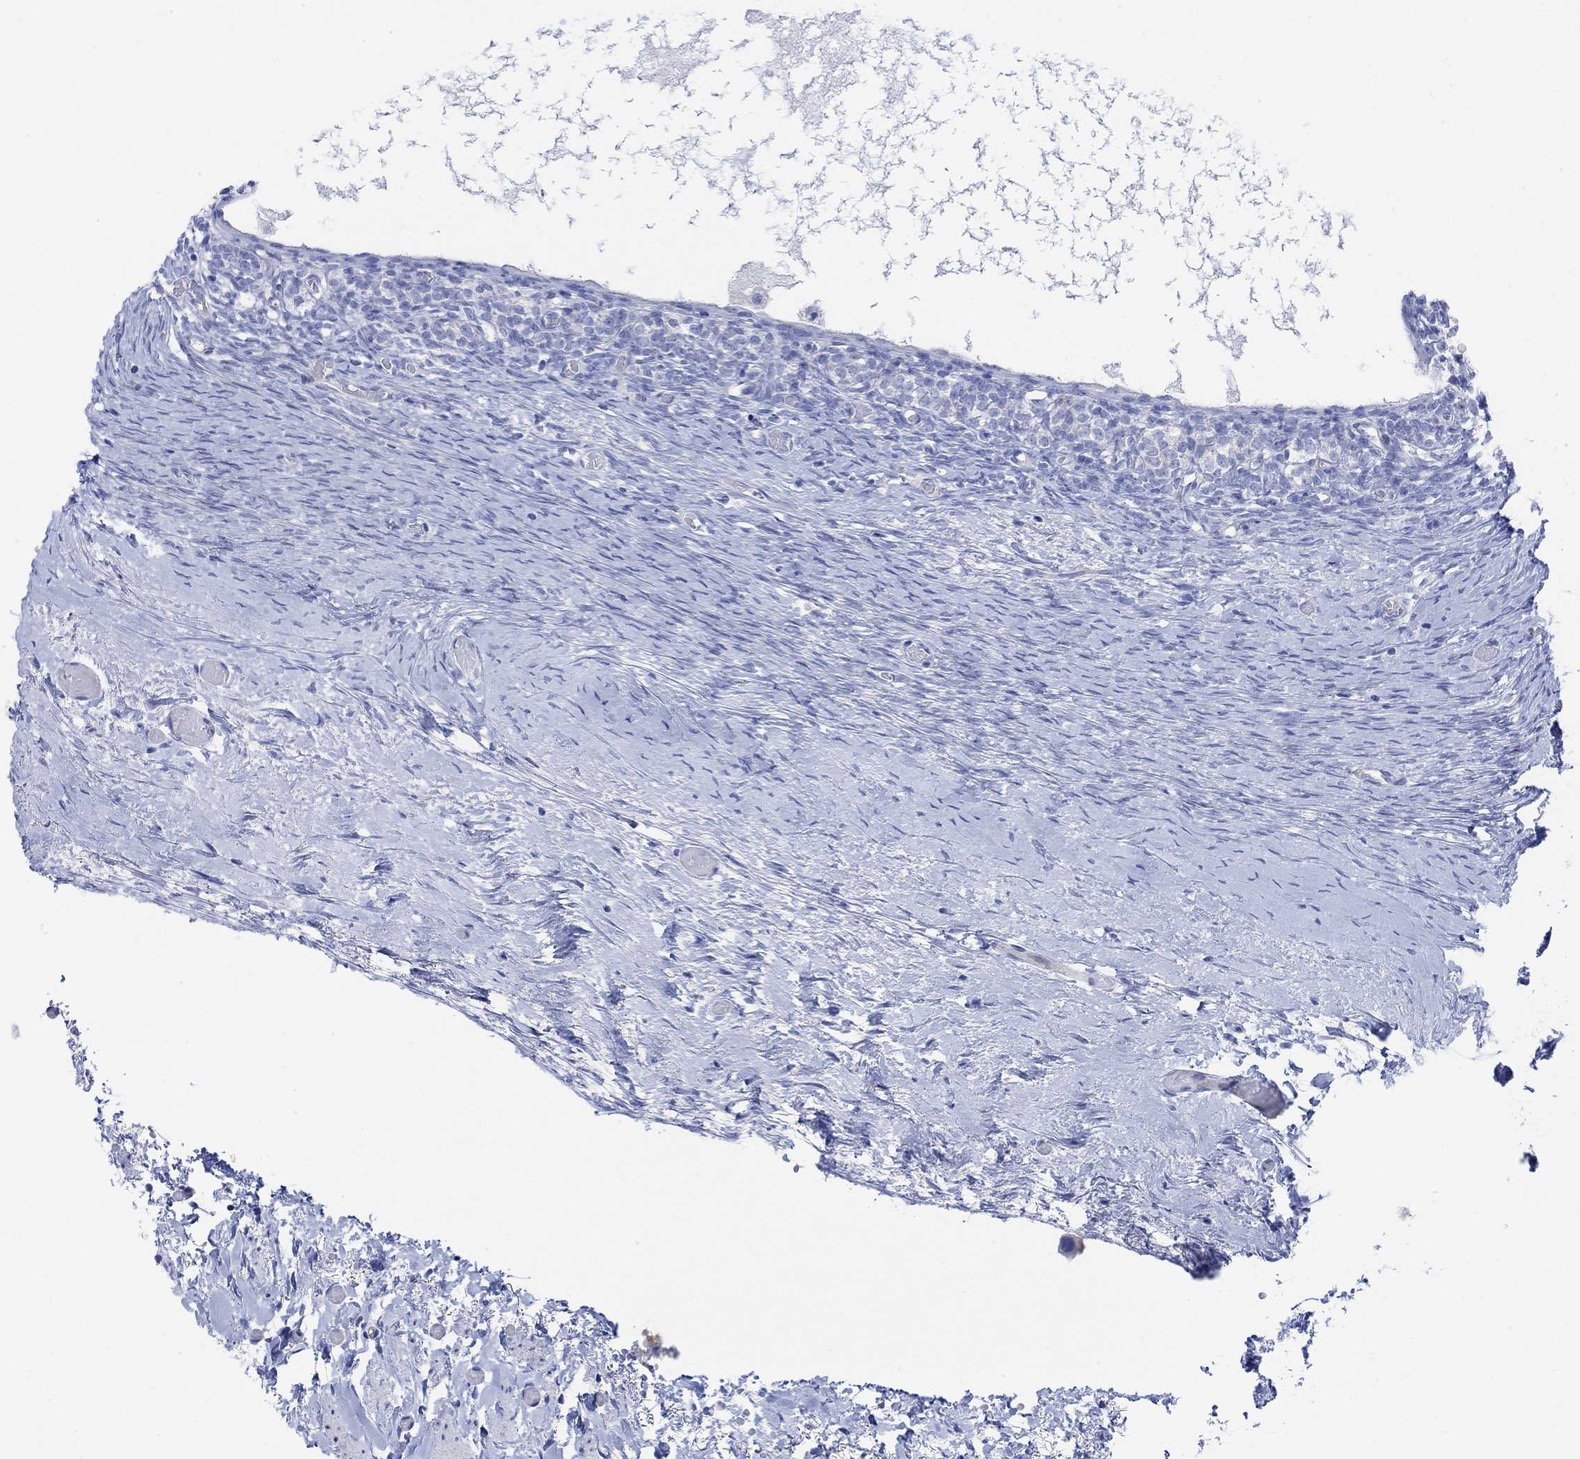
{"staining": {"intensity": "negative", "quantity": "none", "location": "none"}, "tissue": "ovary", "cell_type": "Follicle cells", "image_type": "normal", "snomed": [{"axis": "morphology", "description": "Normal tissue, NOS"}, {"axis": "topography", "description": "Ovary"}], "caption": "This is an IHC histopathology image of normal human ovary. There is no expression in follicle cells.", "gene": "TLDC2", "patient": {"sex": "female", "age": 39}}